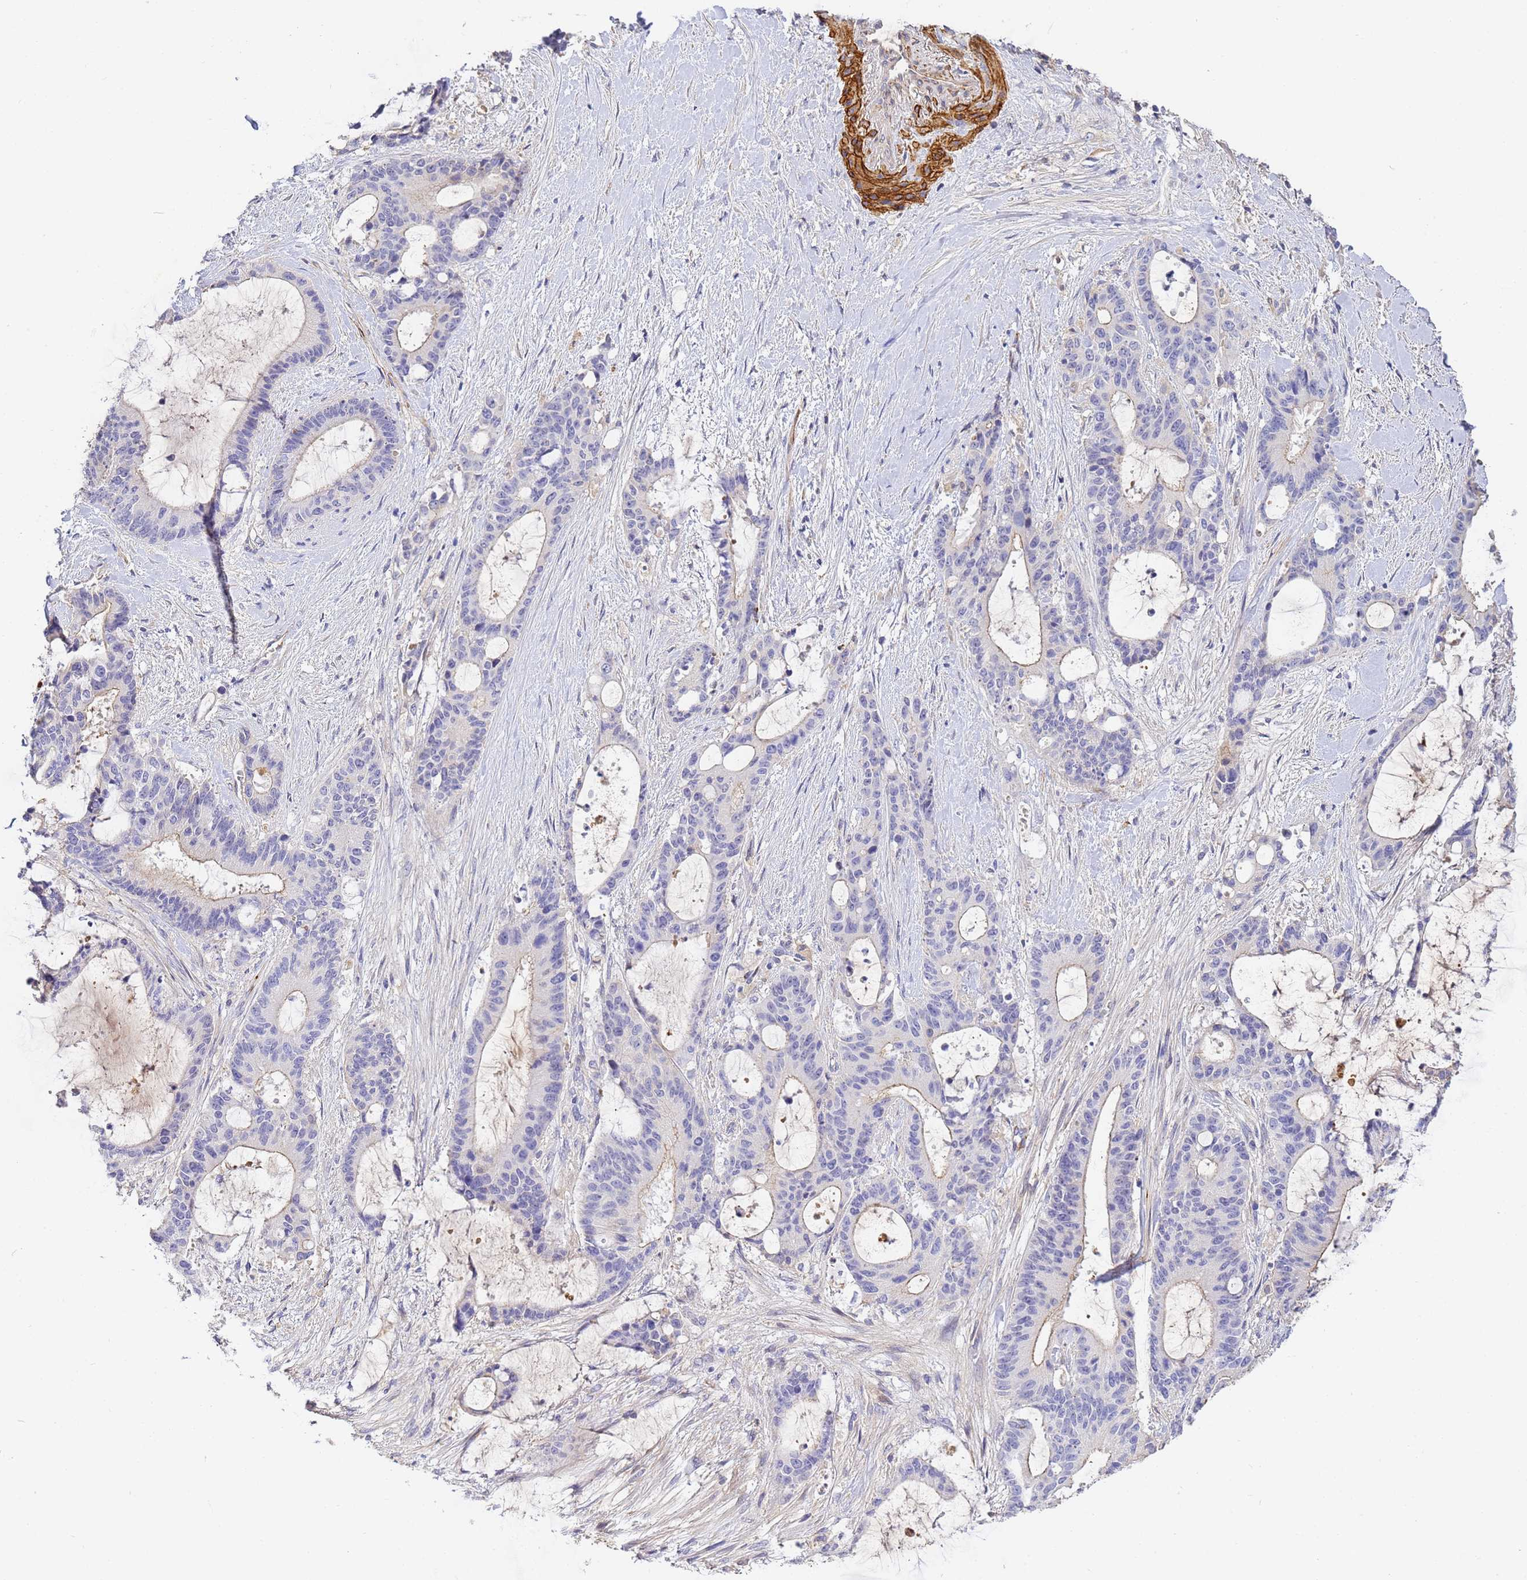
{"staining": {"intensity": "weak", "quantity": "25%-75%", "location": "cytoplasmic/membranous"}, "tissue": "liver cancer", "cell_type": "Tumor cells", "image_type": "cancer", "snomed": [{"axis": "morphology", "description": "Normal tissue, NOS"}, {"axis": "morphology", "description": "Cholangiocarcinoma"}, {"axis": "topography", "description": "Liver"}, {"axis": "topography", "description": "Peripheral nerve tissue"}], "caption": "Immunohistochemical staining of human liver cancer exhibits weak cytoplasmic/membranous protein positivity in about 25%-75% of tumor cells.", "gene": "CFH", "patient": {"sex": "female", "age": 73}}